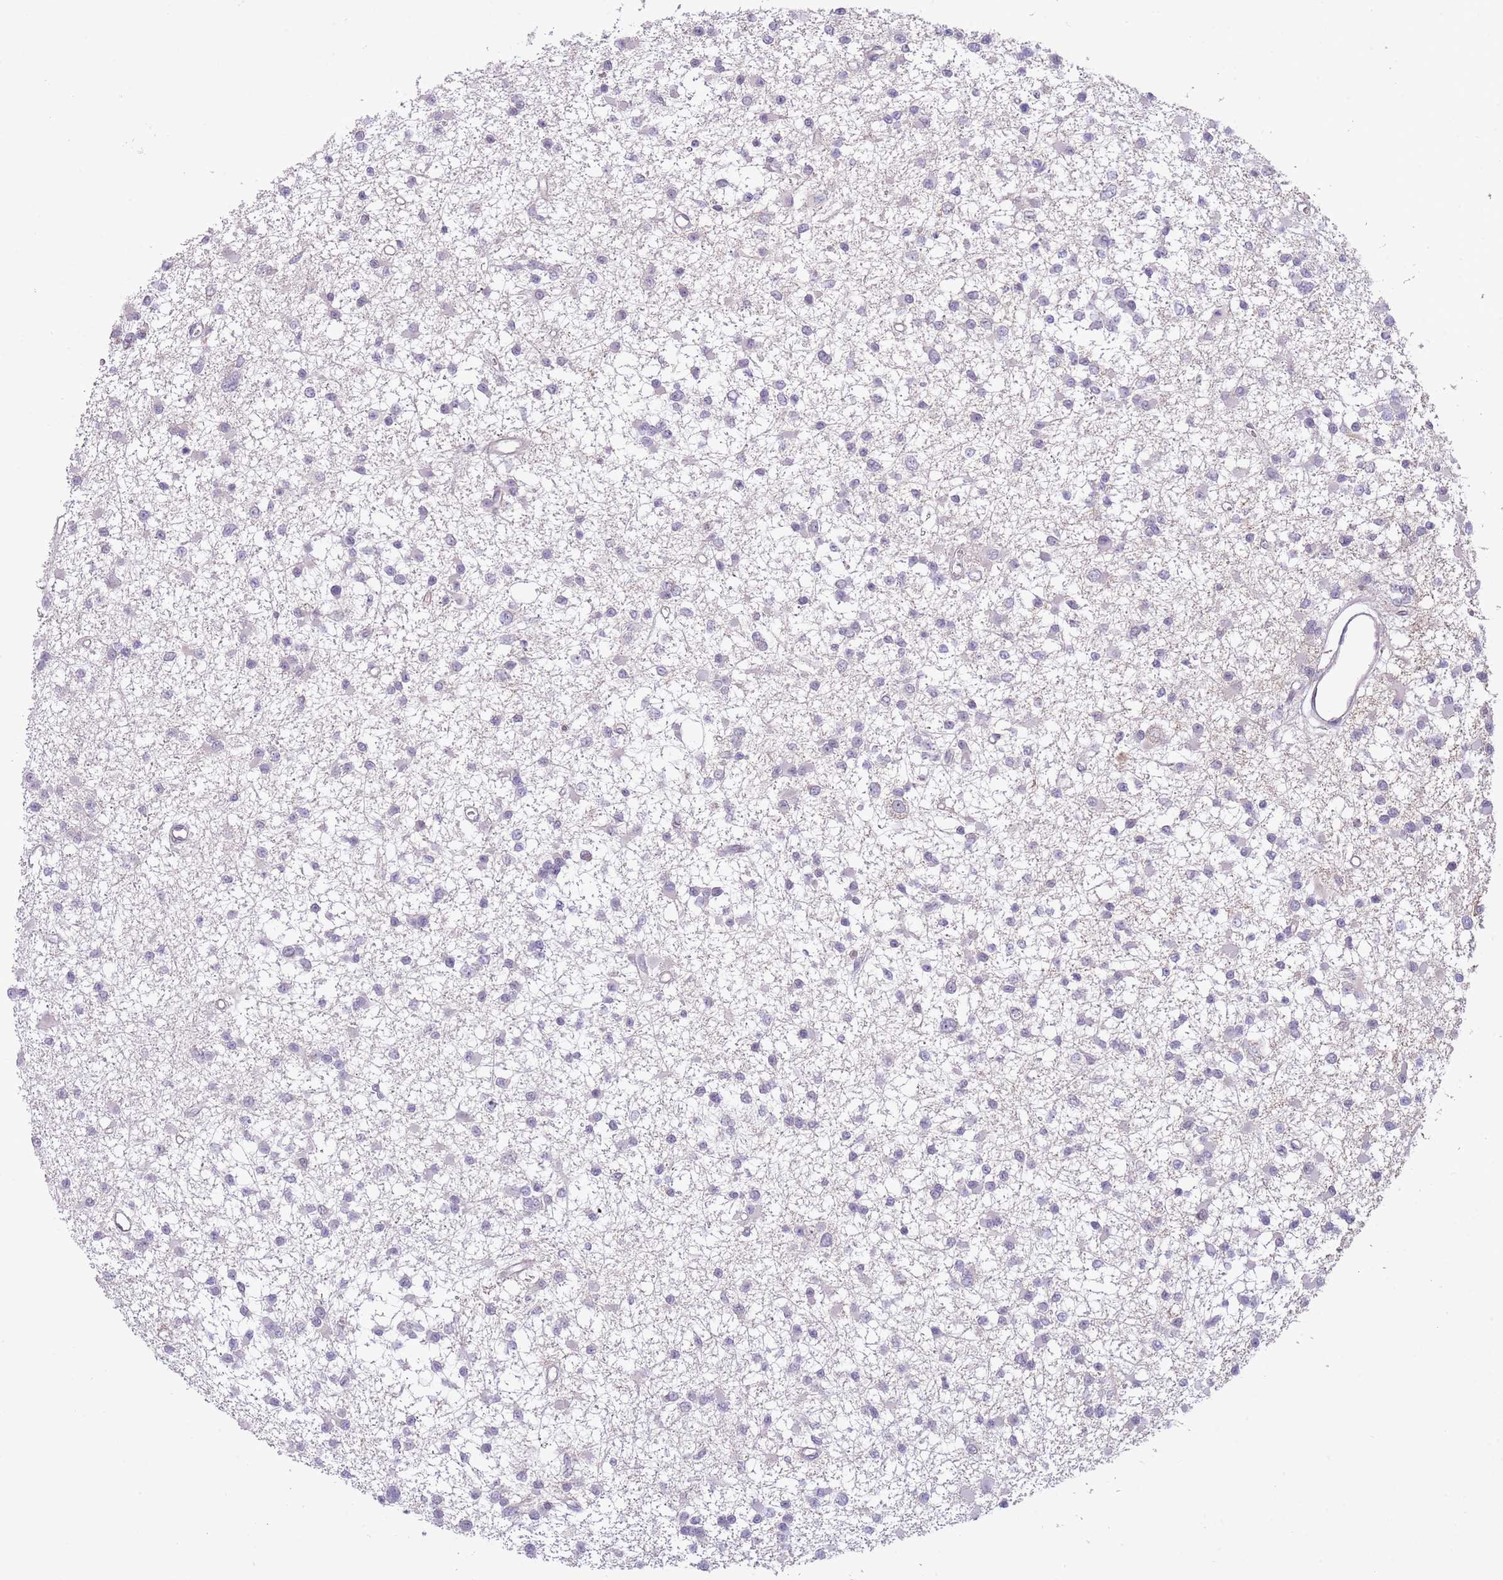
{"staining": {"intensity": "negative", "quantity": "none", "location": "none"}, "tissue": "glioma", "cell_type": "Tumor cells", "image_type": "cancer", "snomed": [{"axis": "morphology", "description": "Glioma, malignant, Low grade"}, {"axis": "topography", "description": "Brain"}], "caption": "Glioma was stained to show a protein in brown. There is no significant staining in tumor cells.", "gene": "DPP10", "patient": {"sex": "female", "age": 22}}